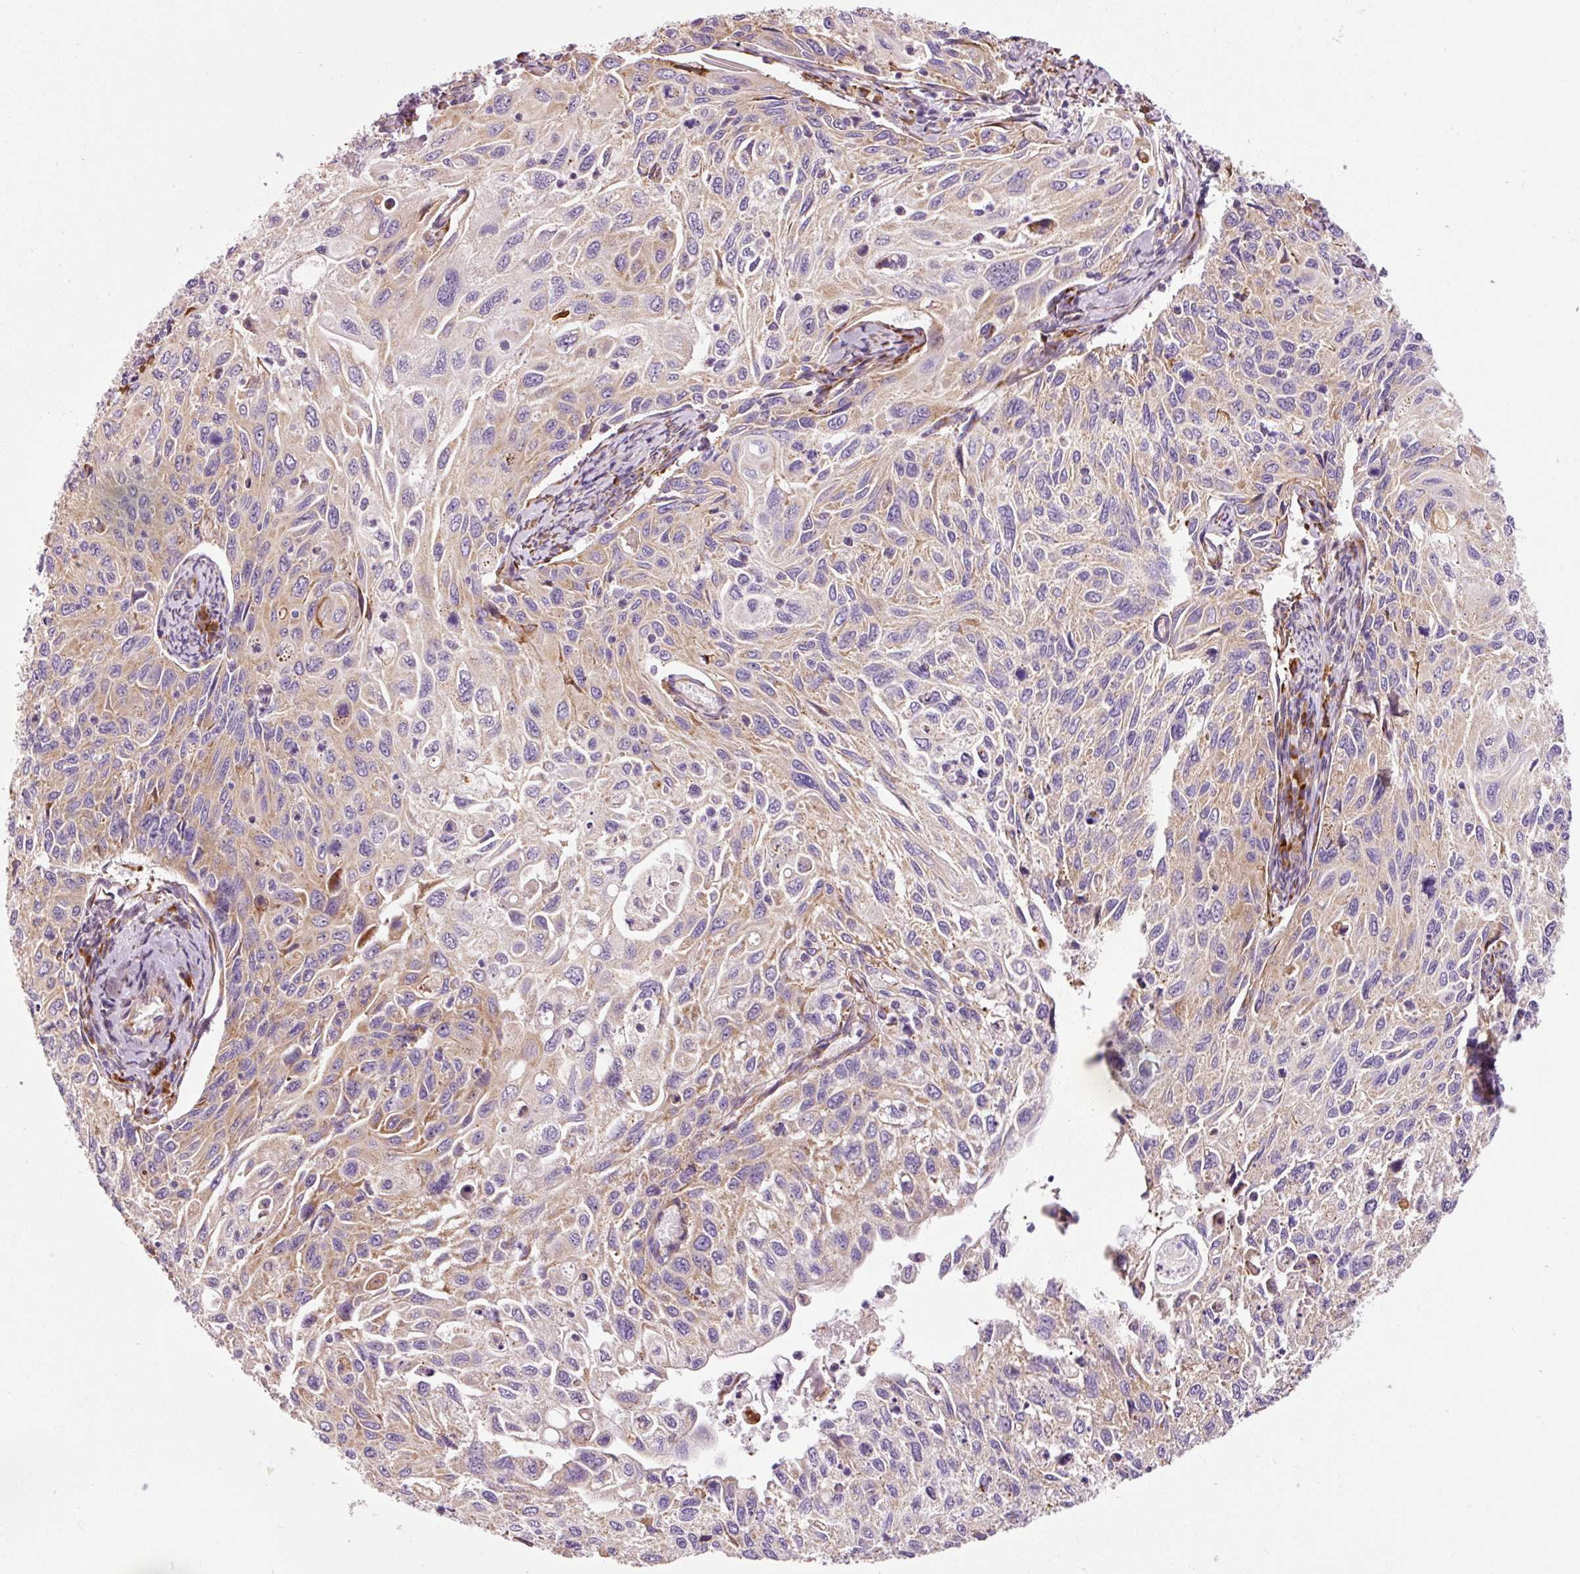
{"staining": {"intensity": "weak", "quantity": "25%-75%", "location": "cytoplasmic/membranous"}, "tissue": "cervical cancer", "cell_type": "Tumor cells", "image_type": "cancer", "snomed": [{"axis": "morphology", "description": "Squamous cell carcinoma, NOS"}, {"axis": "topography", "description": "Cervix"}], "caption": "Cervical cancer stained for a protein exhibits weak cytoplasmic/membranous positivity in tumor cells.", "gene": "RPL10A", "patient": {"sex": "female", "age": 70}}